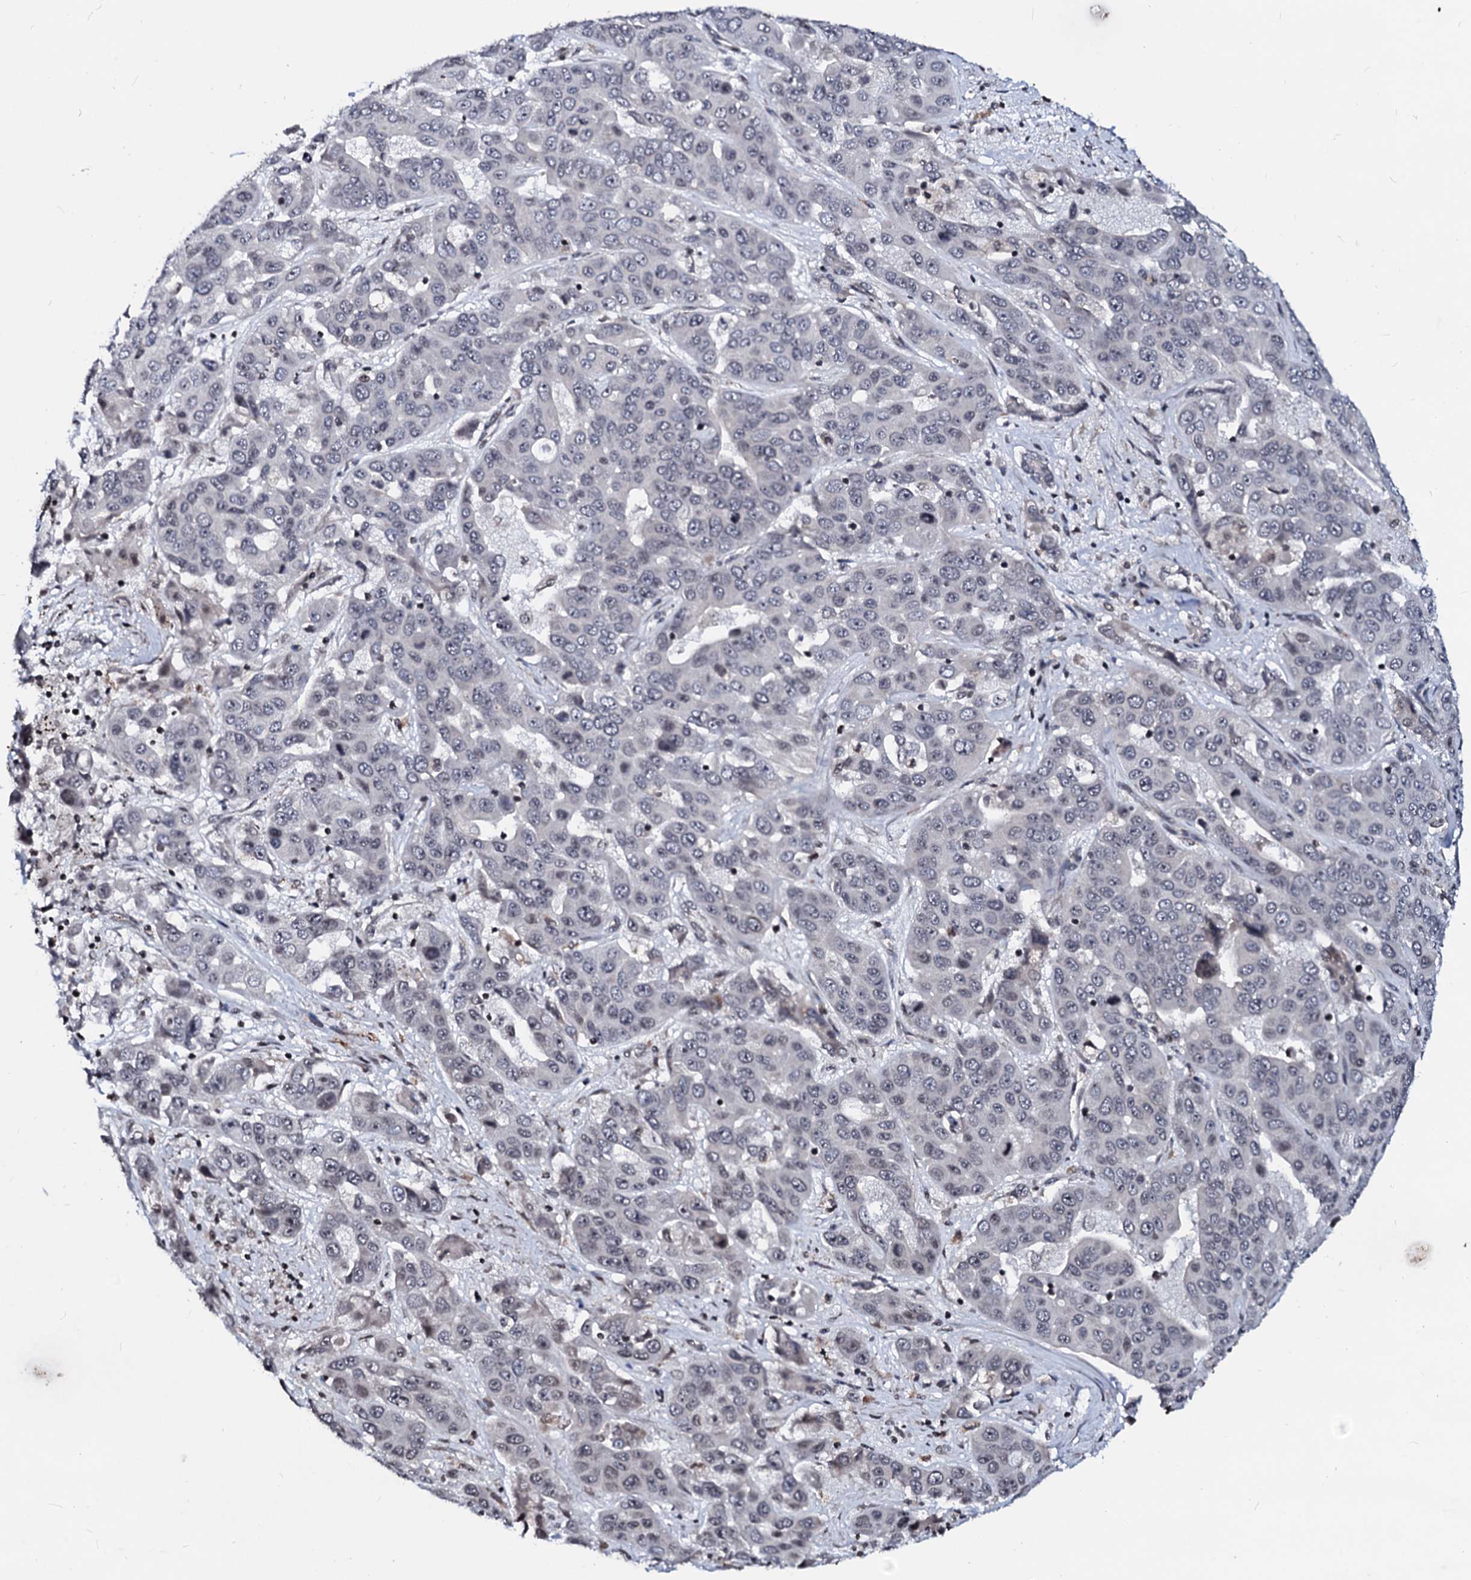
{"staining": {"intensity": "negative", "quantity": "none", "location": "none"}, "tissue": "liver cancer", "cell_type": "Tumor cells", "image_type": "cancer", "snomed": [{"axis": "morphology", "description": "Cholangiocarcinoma"}, {"axis": "topography", "description": "Liver"}], "caption": "Tumor cells show no significant protein expression in liver cancer.", "gene": "LSM11", "patient": {"sex": "female", "age": 52}}